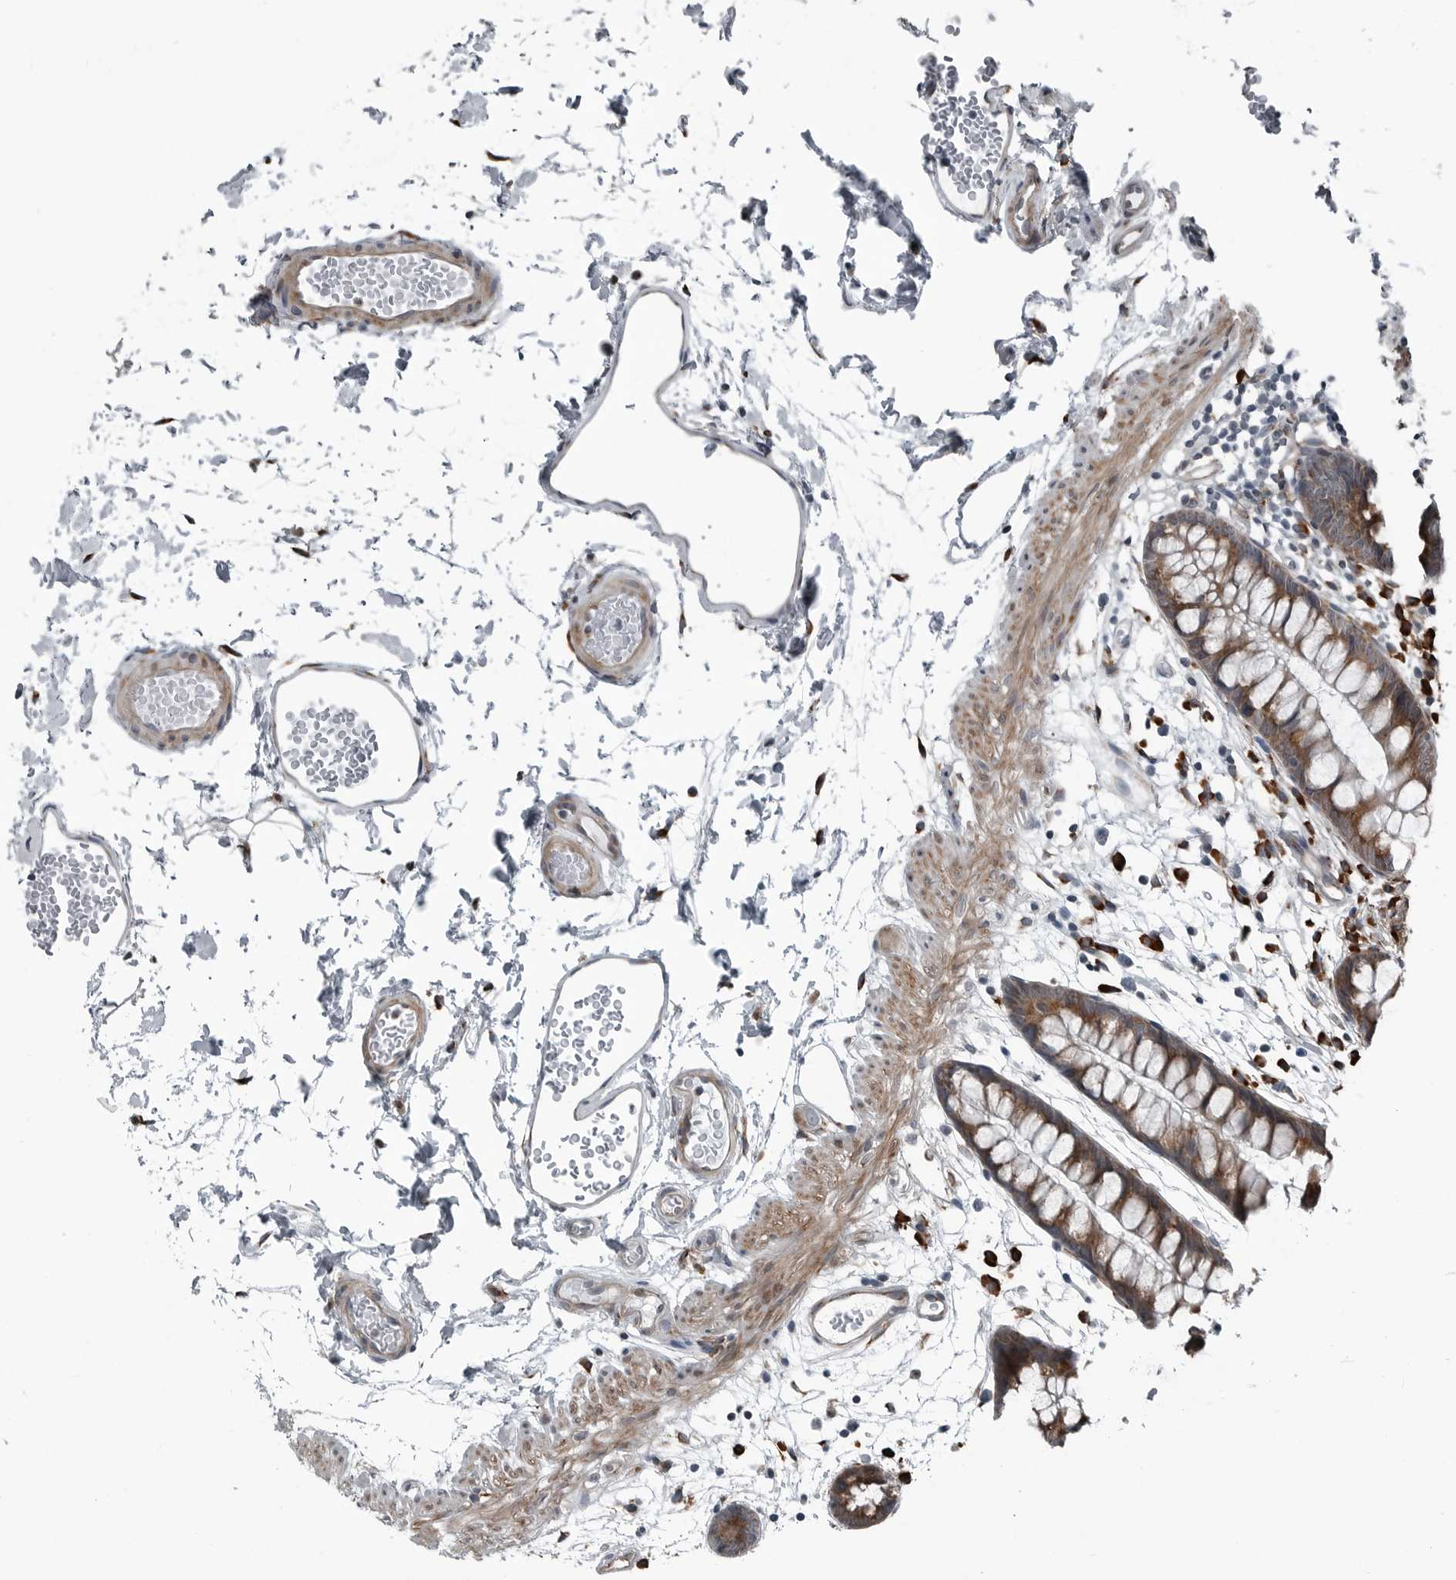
{"staining": {"intensity": "moderate", "quantity": "25%-75%", "location": "cytoplasmic/membranous"}, "tissue": "colon", "cell_type": "Endothelial cells", "image_type": "normal", "snomed": [{"axis": "morphology", "description": "Normal tissue, NOS"}, {"axis": "topography", "description": "Colon"}], "caption": "This is an image of immunohistochemistry (IHC) staining of unremarkable colon, which shows moderate expression in the cytoplasmic/membranous of endothelial cells.", "gene": "CEP85", "patient": {"sex": "male", "age": 56}}